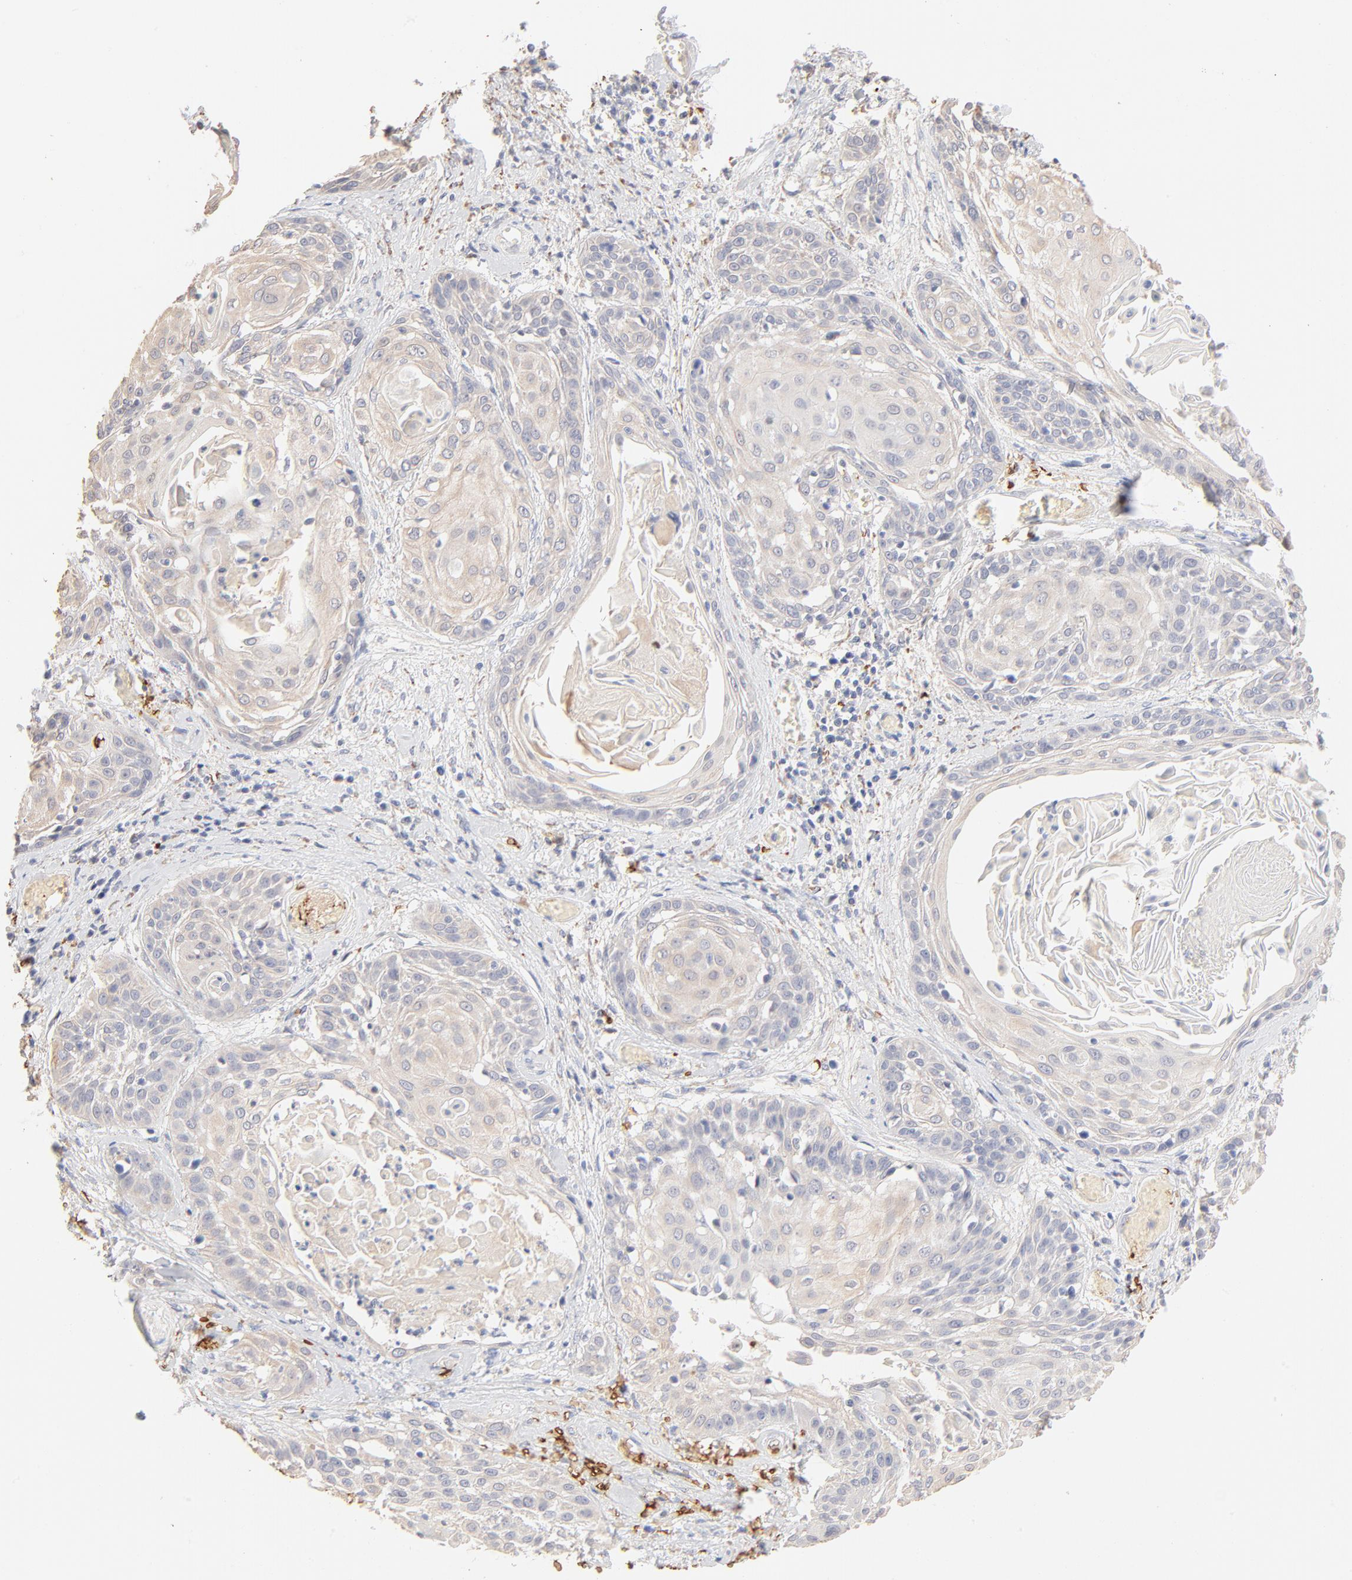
{"staining": {"intensity": "negative", "quantity": "none", "location": "none"}, "tissue": "cervical cancer", "cell_type": "Tumor cells", "image_type": "cancer", "snomed": [{"axis": "morphology", "description": "Squamous cell carcinoma, NOS"}, {"axis": "topography", "description": "Cervix"}], "caption": "A high-resolution micrograph shows IHC staining of cervical squamous cell carcinoma, which shows no significant expression in tumor cells. The staining was performed using DAB to visualize the protein expression in brown, while the nuclei were stained in blue with hematoxylin (Magnification: 20x).", "gene": "SPTB", "patient": {"sex": "female", "age": 57}}